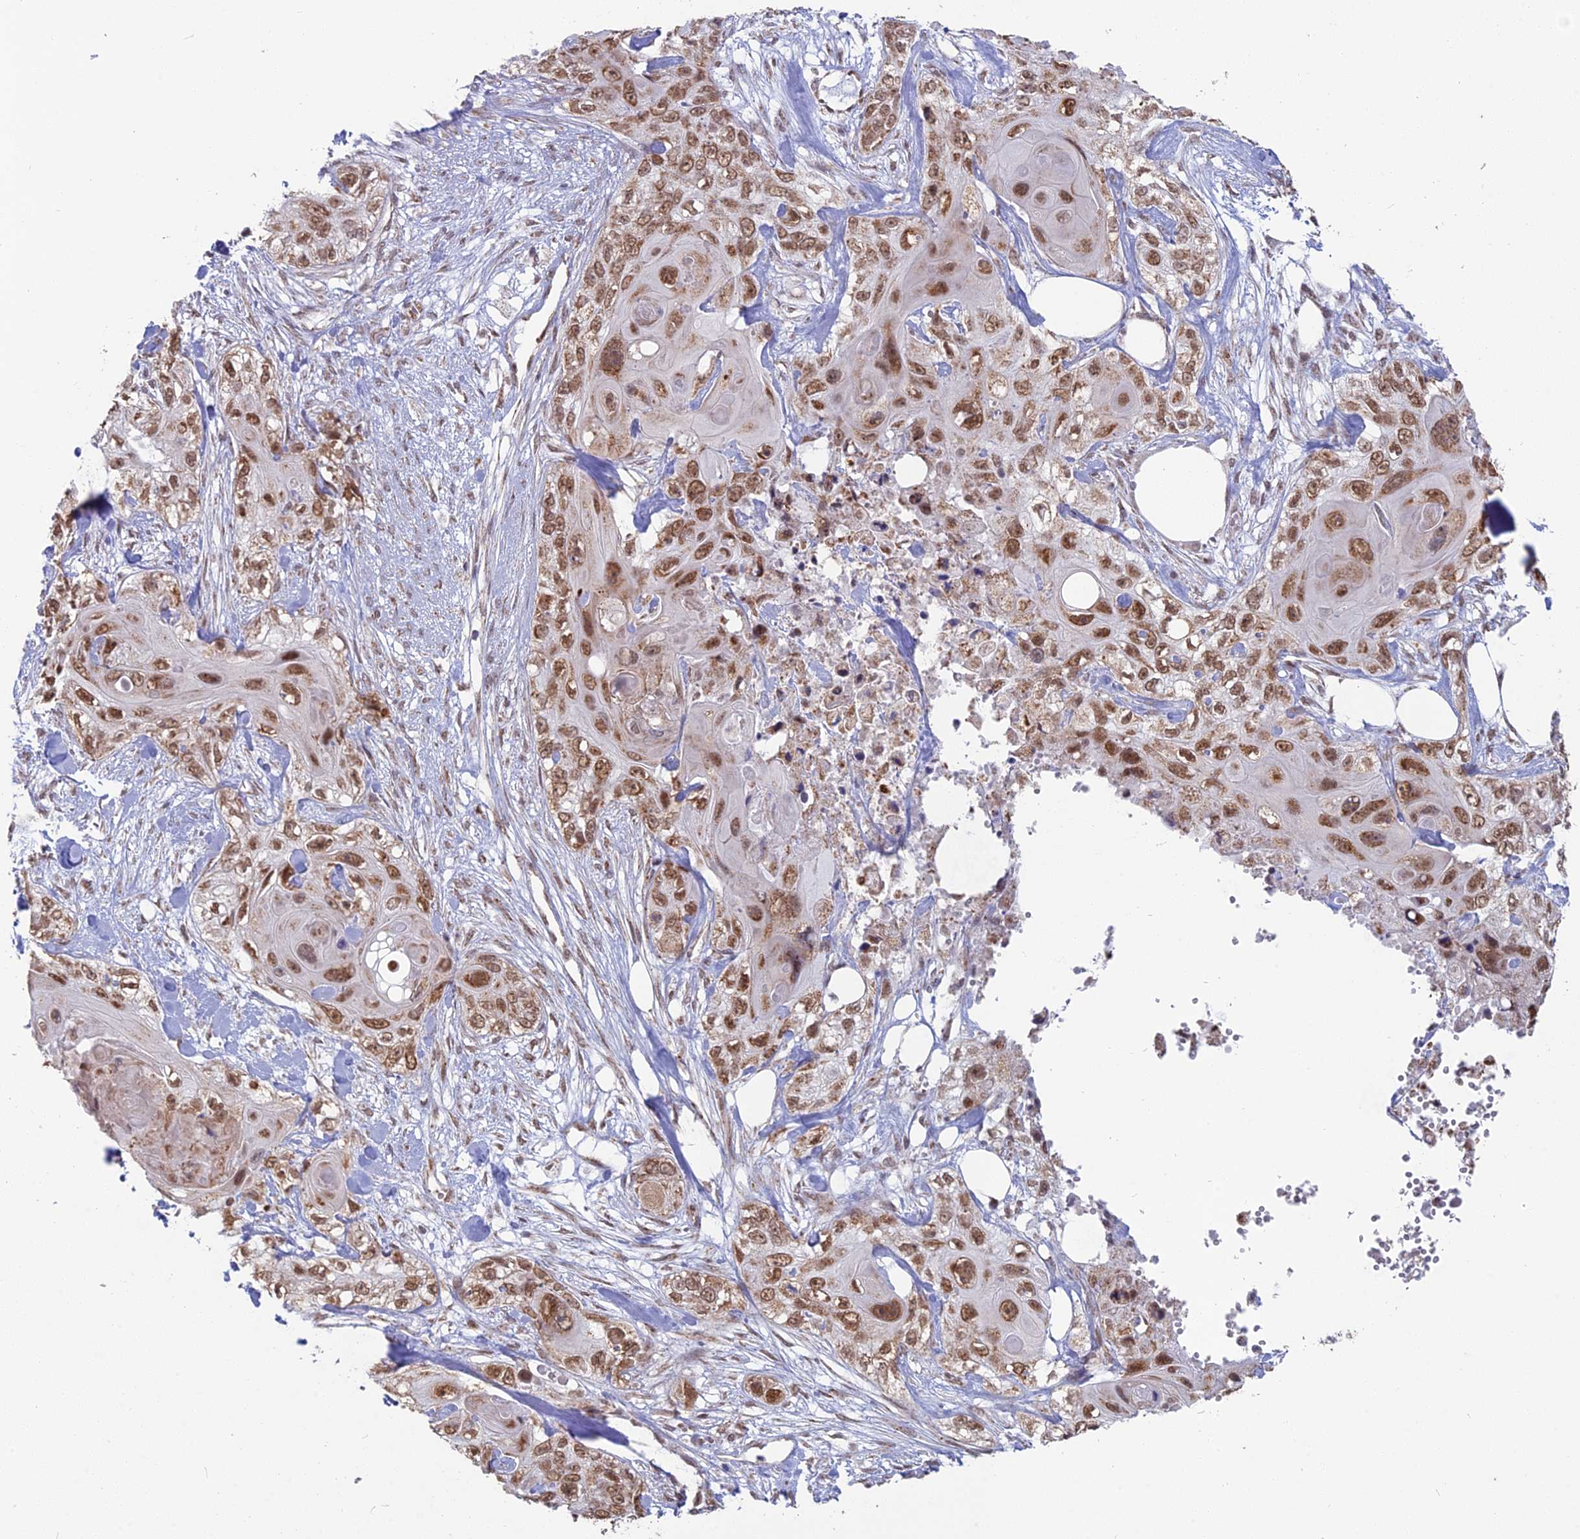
{"staining": {"intensity": "moderate", "quantity": ">75%", "location": "nuclear"}, "tissue": "skin cancer", "cell_type": "Tumor cells", "image_type": "cancer", "snomed": [{"axis": "morphology", "description": "Normal tissue, NOS"}, {"axis": "morphology", "description": "Squamous cell carcinoma, NOS"}, {"axis": "topography", "description": "Skin"}], "caption": "Protein staining of skin cancer tissue reveals moderate nuclear positivity in about >75% of tumor cells. (DAB (3,3'-diaminobenzidine) IHC, brown staining for protein, blue staining for nuclei).", "gene": "ARHGAP40", "patient": {"sex": "male", "age": 72}}